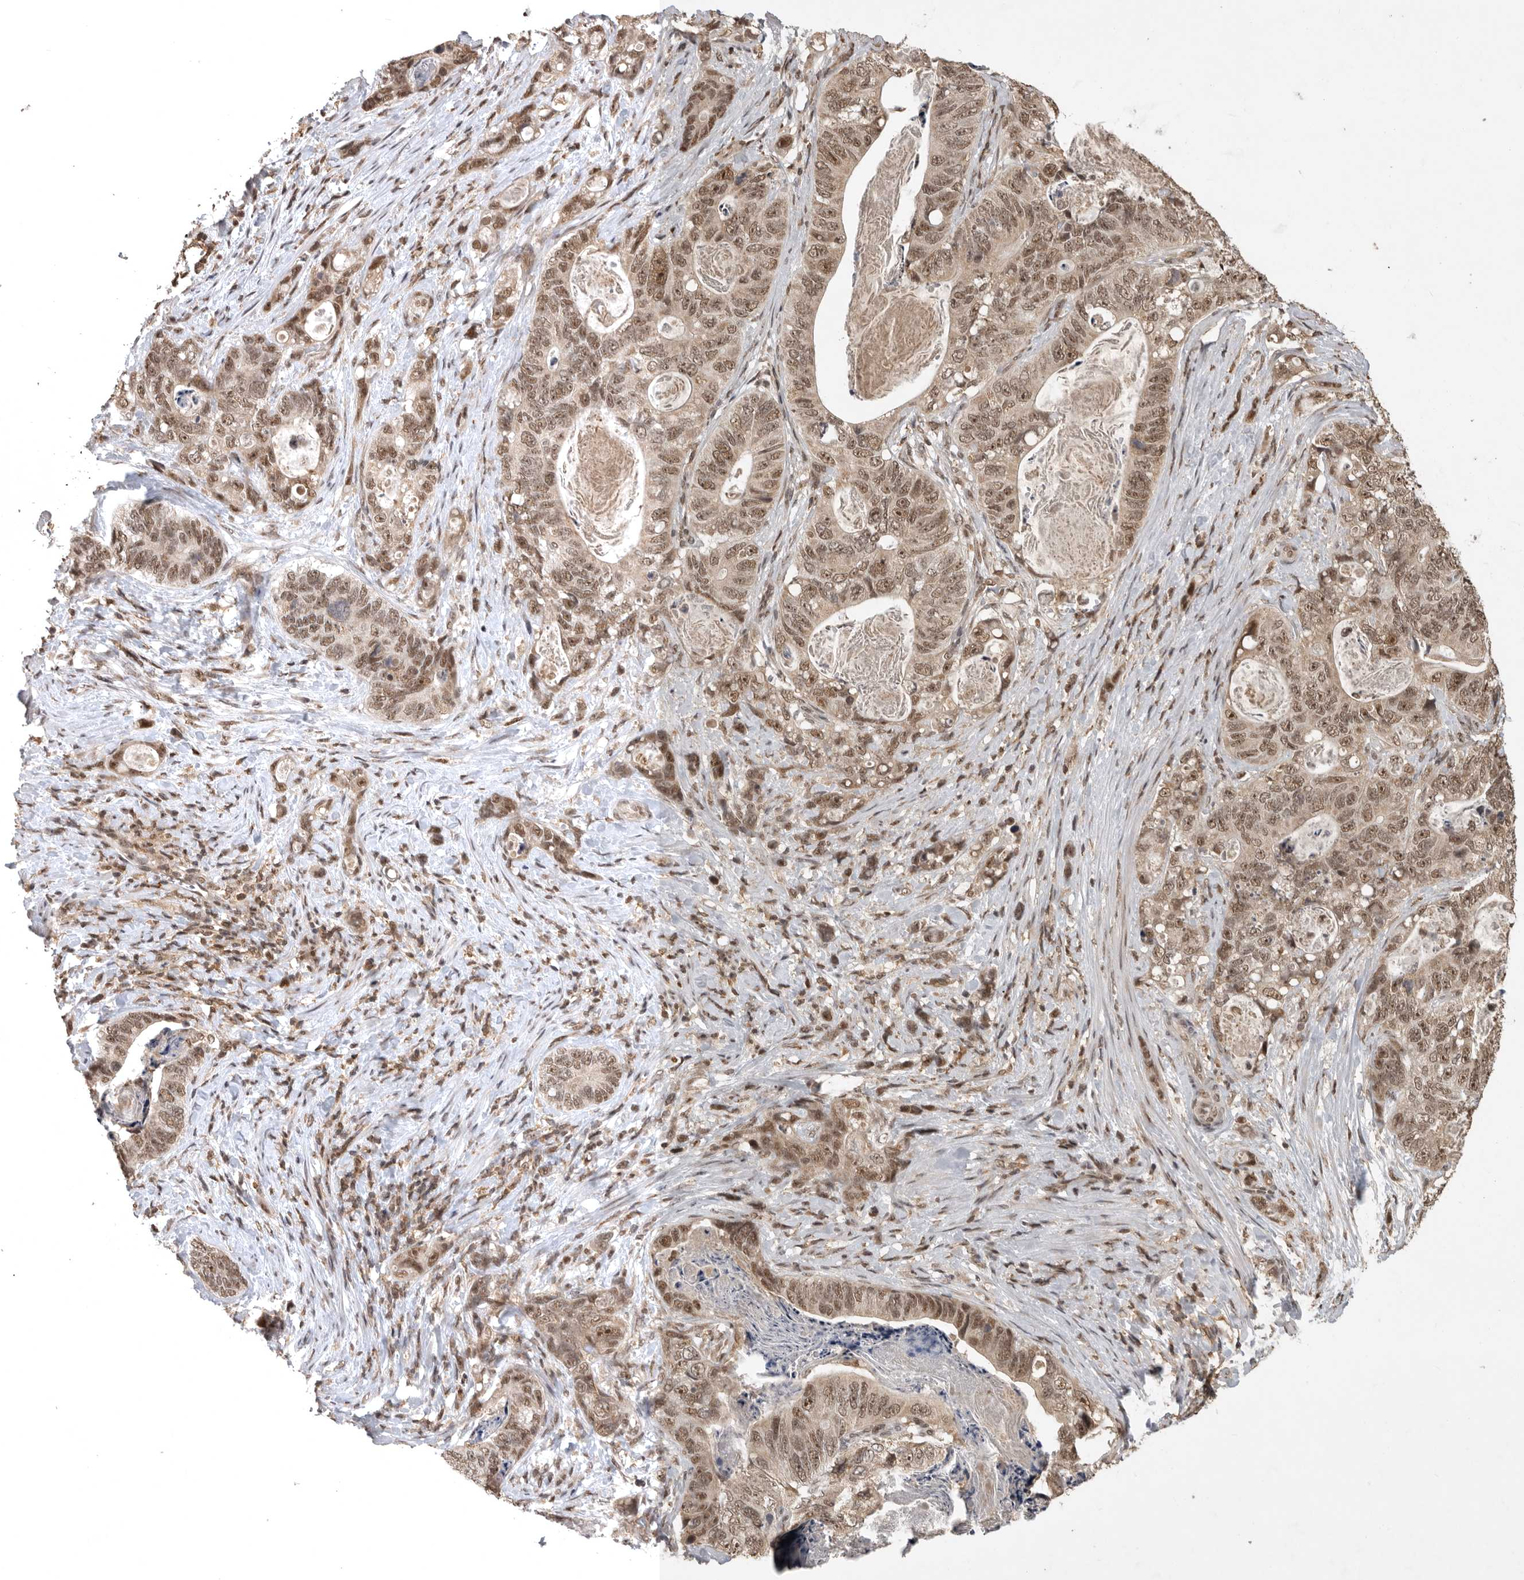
{"staining": {"intensity": "moderate", "quantity": ">75%", "location": "nuclear"}, "tissue": "stomach cancer", "cell_type": "Tumor cells", "image_type": "cancer", "snomed": [{"axis": "morphology", "description": "Normal tissue, NOS"}, {"axis": "morphology", "description": "Adenocarcinoma, NOS"}, {"axis": "topography", "description": "Stomach"}], "caption": "The photomicrograph reveals immunohistochemical staining of stomach cancer (adenocarcinoma). There is moderate nuclear staining is present in approximately >75% of tumor cells. (DAB IHC with brightfield microscopy, high magnification).", "gene": "CBLL1", "patient": {"sex": "female", "age": 89}}